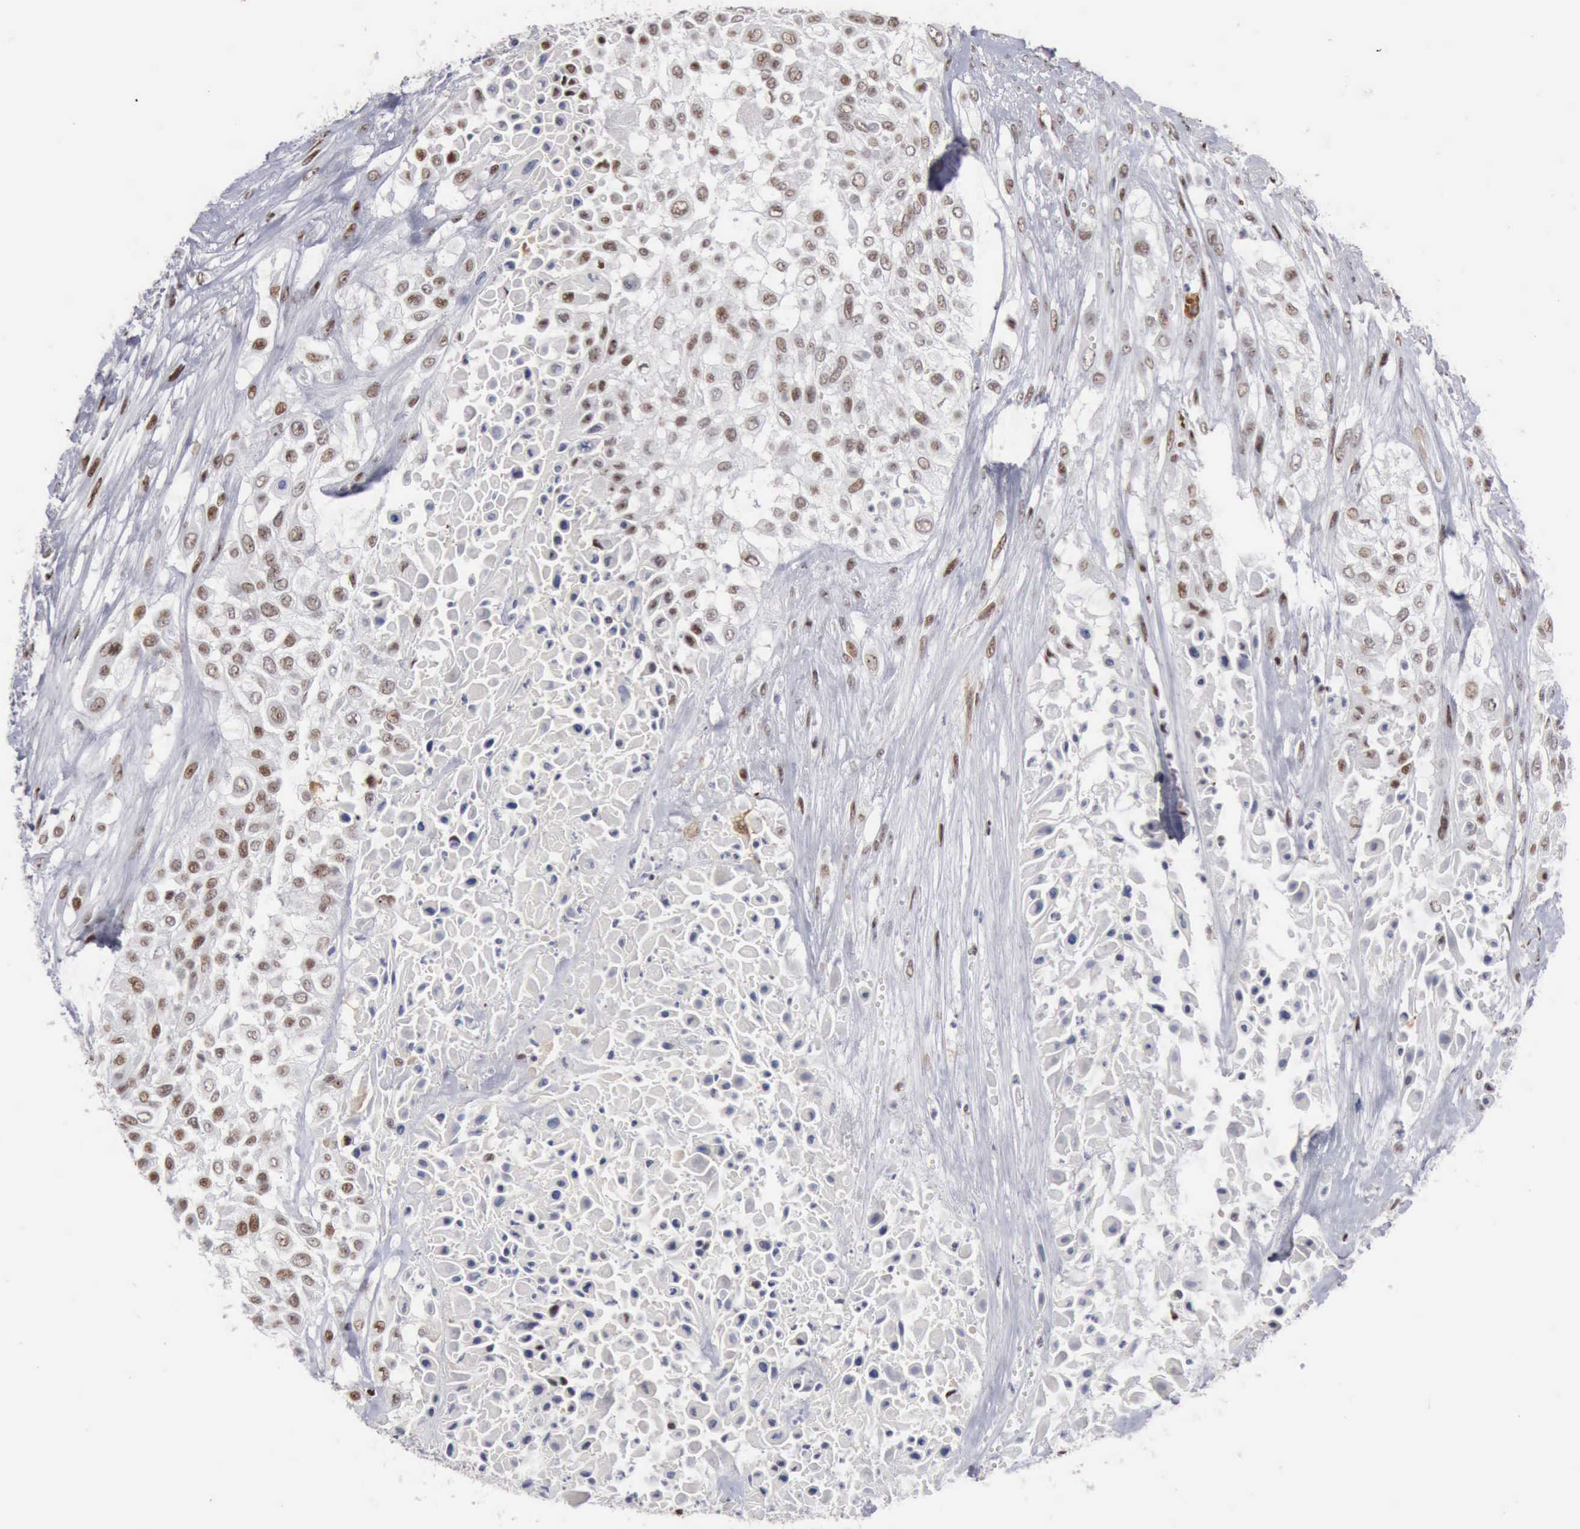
{"staining": {"intensity": "moderate", "quantity": "25%-75%", "location": "nuclear"}, "tissue": "urothelial cancer", "cell_type": "Tumor cells", "image_type": "cancer", "snomed": [{"axis": "morphology", "description": "Urothelial carcinoma, High grade"}, {"axis": "topography", "description": "Urinary bladder"}], "caption": "Immunohistochemistry (IHC) staining of high-grade urothelial carcinoma, which displays medium levels of moderate nuclear staining in approximately 25%-75% of tumor cells indicating moderate nuclear protein positivity. The staining was performed using DAB (brown) for protein detection and nuclei were counterstained in hematoxylin (blue).", "gene": "KIAA0586", "patient": {"sex": "male", "age": 57}}